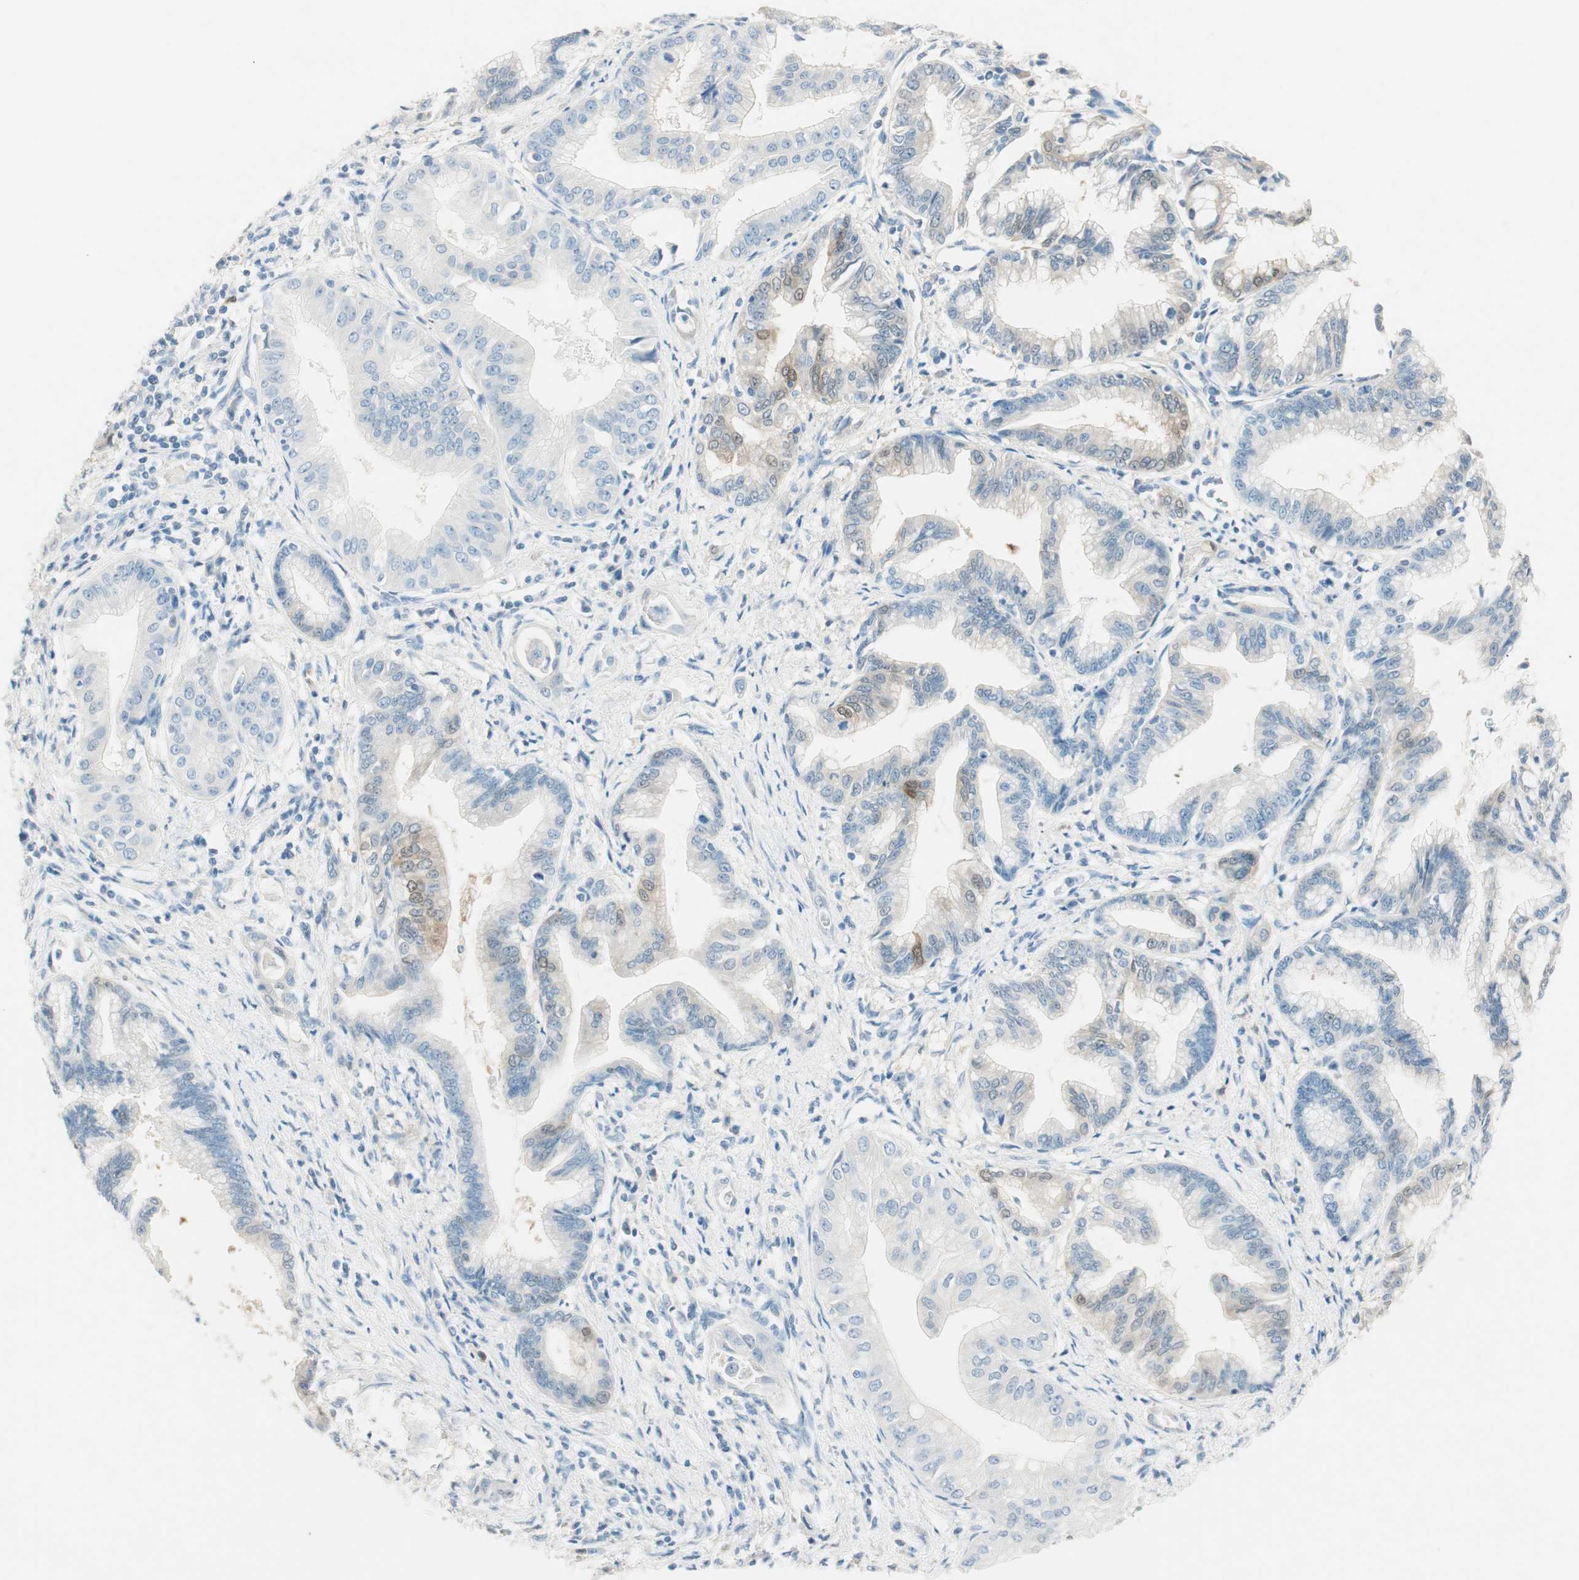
{"staining": {"intensity": "moderate", "quantity": "<25%", "location": "cytoplasmic/membranous,nuclear"}, "tissue": "pancreatic cancer", "cell_type": "Tumor cells", "image_type": "cancer", "snomed": [{"axis": "morphology", "description": "Adenocarcinoma, NOS"}, {"axis": "topography", "description": "Pancreas"}], "caption": "High-power microscopy captured an immunohistochemistry (IHC) histopathology image of pancreatic adenocarcinoma, revealing moderate cytoplasmic/membranous and nuclear staining in about <25% of tumor cells.", "gene": "HPGD", "patient": {"sex": "female", "age": 64}}